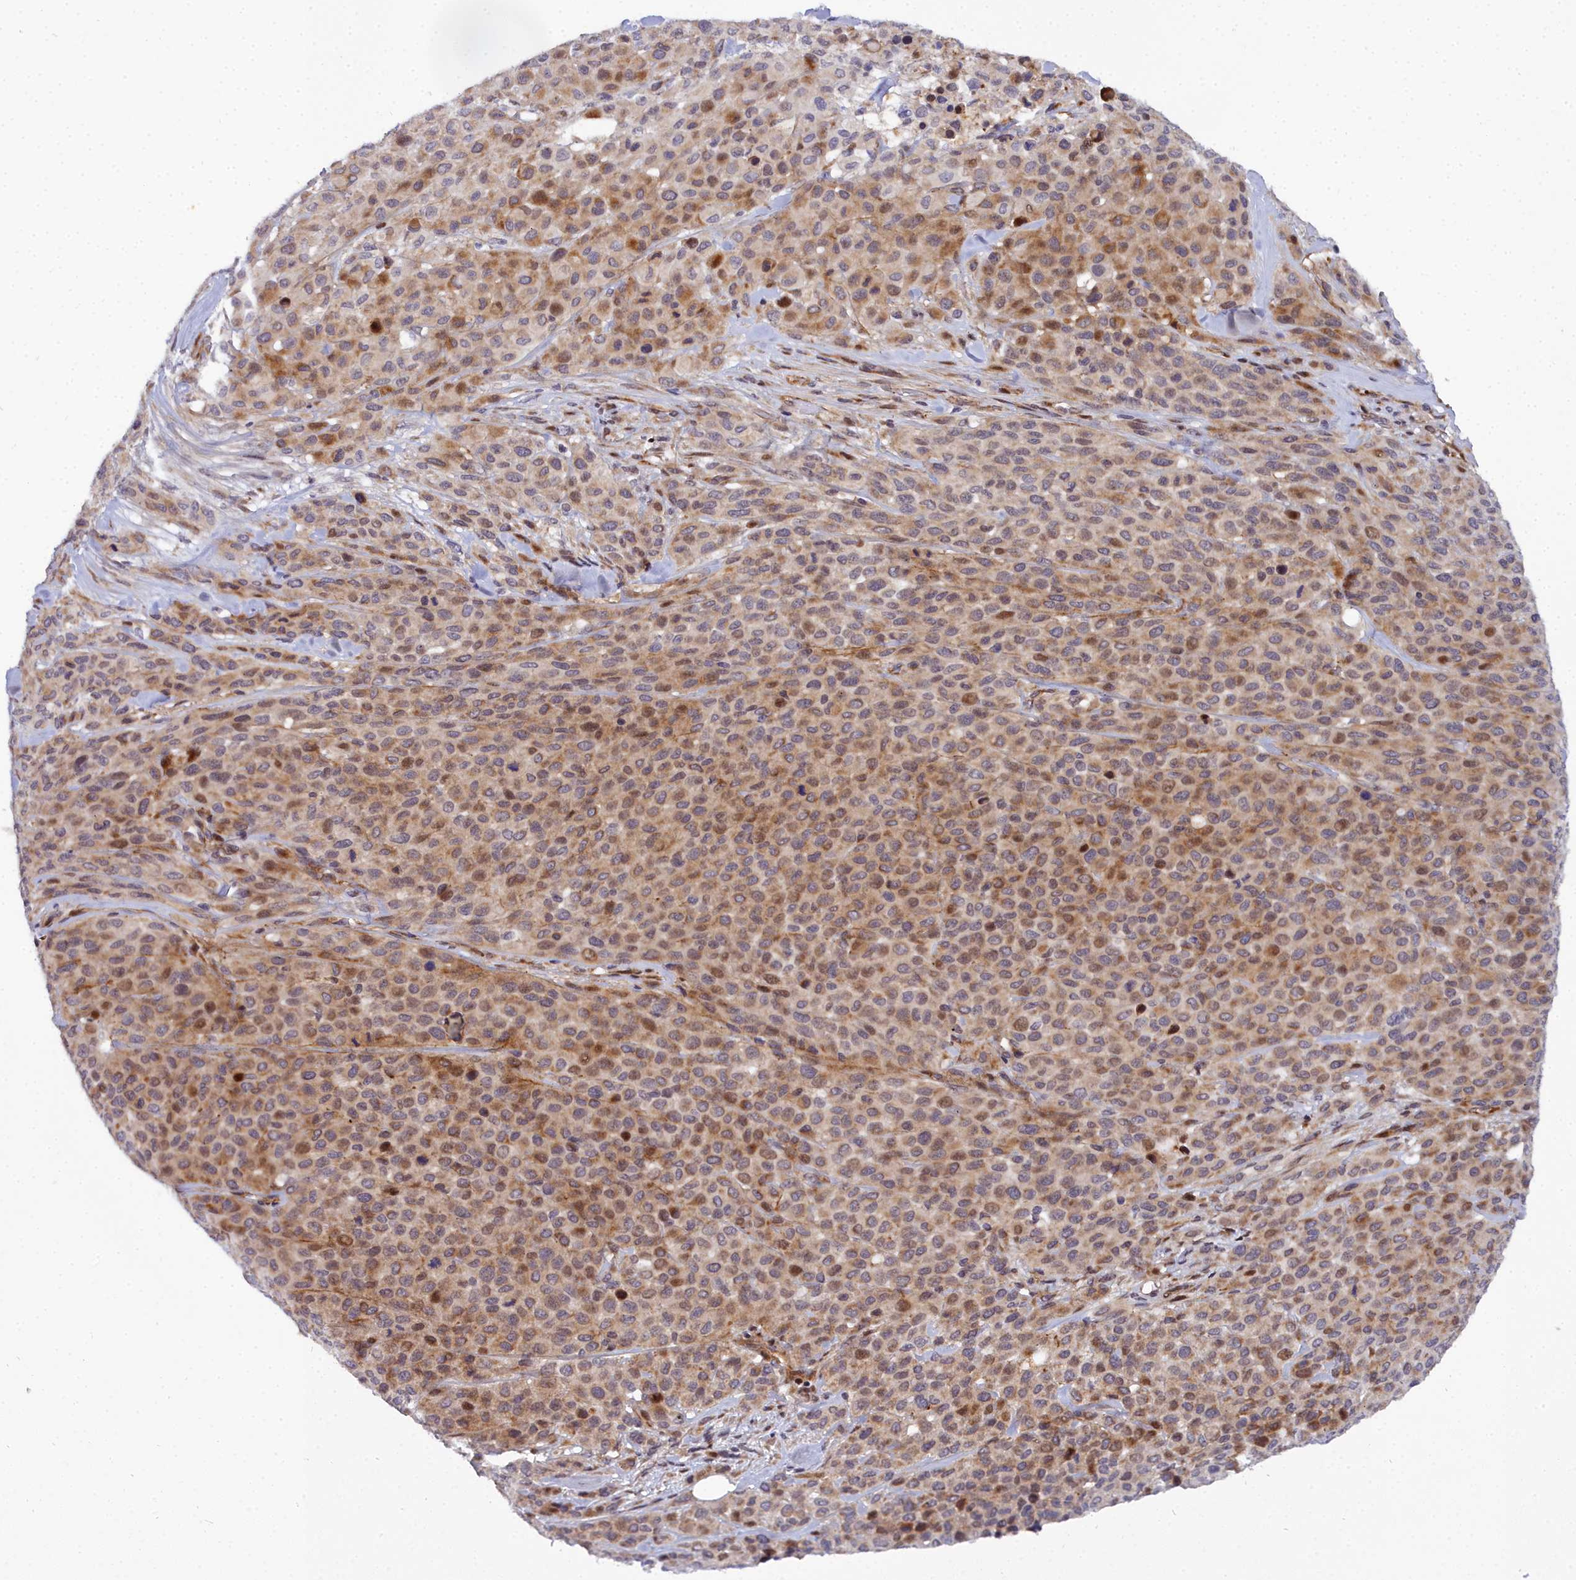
{"staining": {"intensity": "moderate", "quantity": ">75%", "location": "cytoplasmic/membranous,nuclear"}, "tissue": "melanoma", "cell_type": "Tumor cells", "image_type": "cancer", "snomed": [{"axis": "morphology", "description": "Malignant melanoma, Metastatic site"}, {"axis": "topography", "description": "Skin"}], "caption": "Human melanoma stained with a protein marker exhibits moderate staining in tumor cells.", "gene": "MRPS11", "patient": {"sex": "female", "age": 81}}